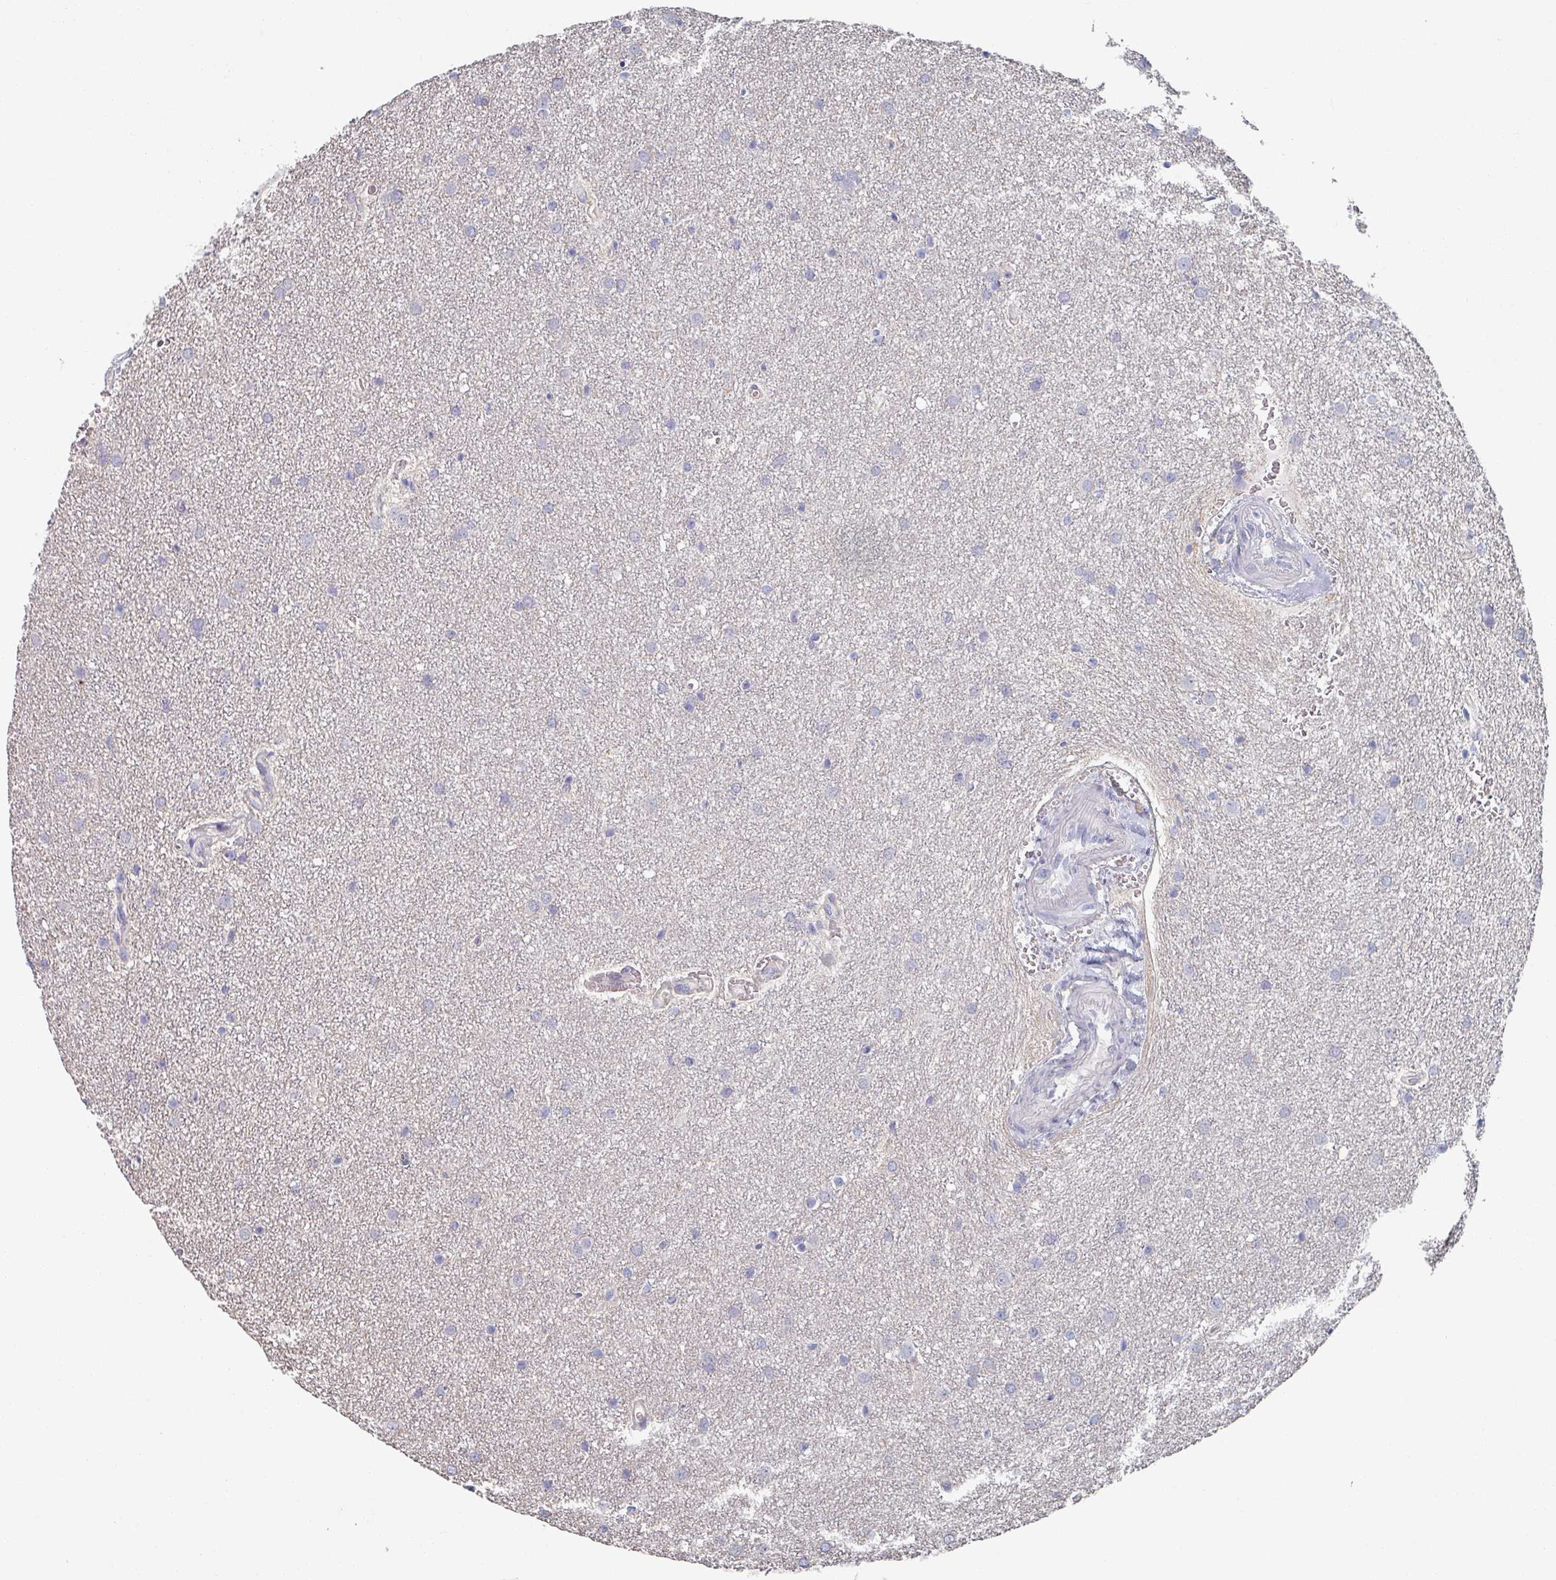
{"staining": {"intensity": "negative", "quantity": "none", "location": "none"}, "tissue": "glioma", "cell_type": "Tumor cells", "image_type": "cancer", "snomed": [{"axis": "morphology", "description": "Glioma, malignant, Low grade"}, {"axis": "topography", "description": "Cerebellum"}], "caption": "Immunohistochemical staining of malignant low-grade glioma exhibits no significant expression in tumor cells.", "gene": "EFL1", "patient": {"sex": "female", "age": 5}}